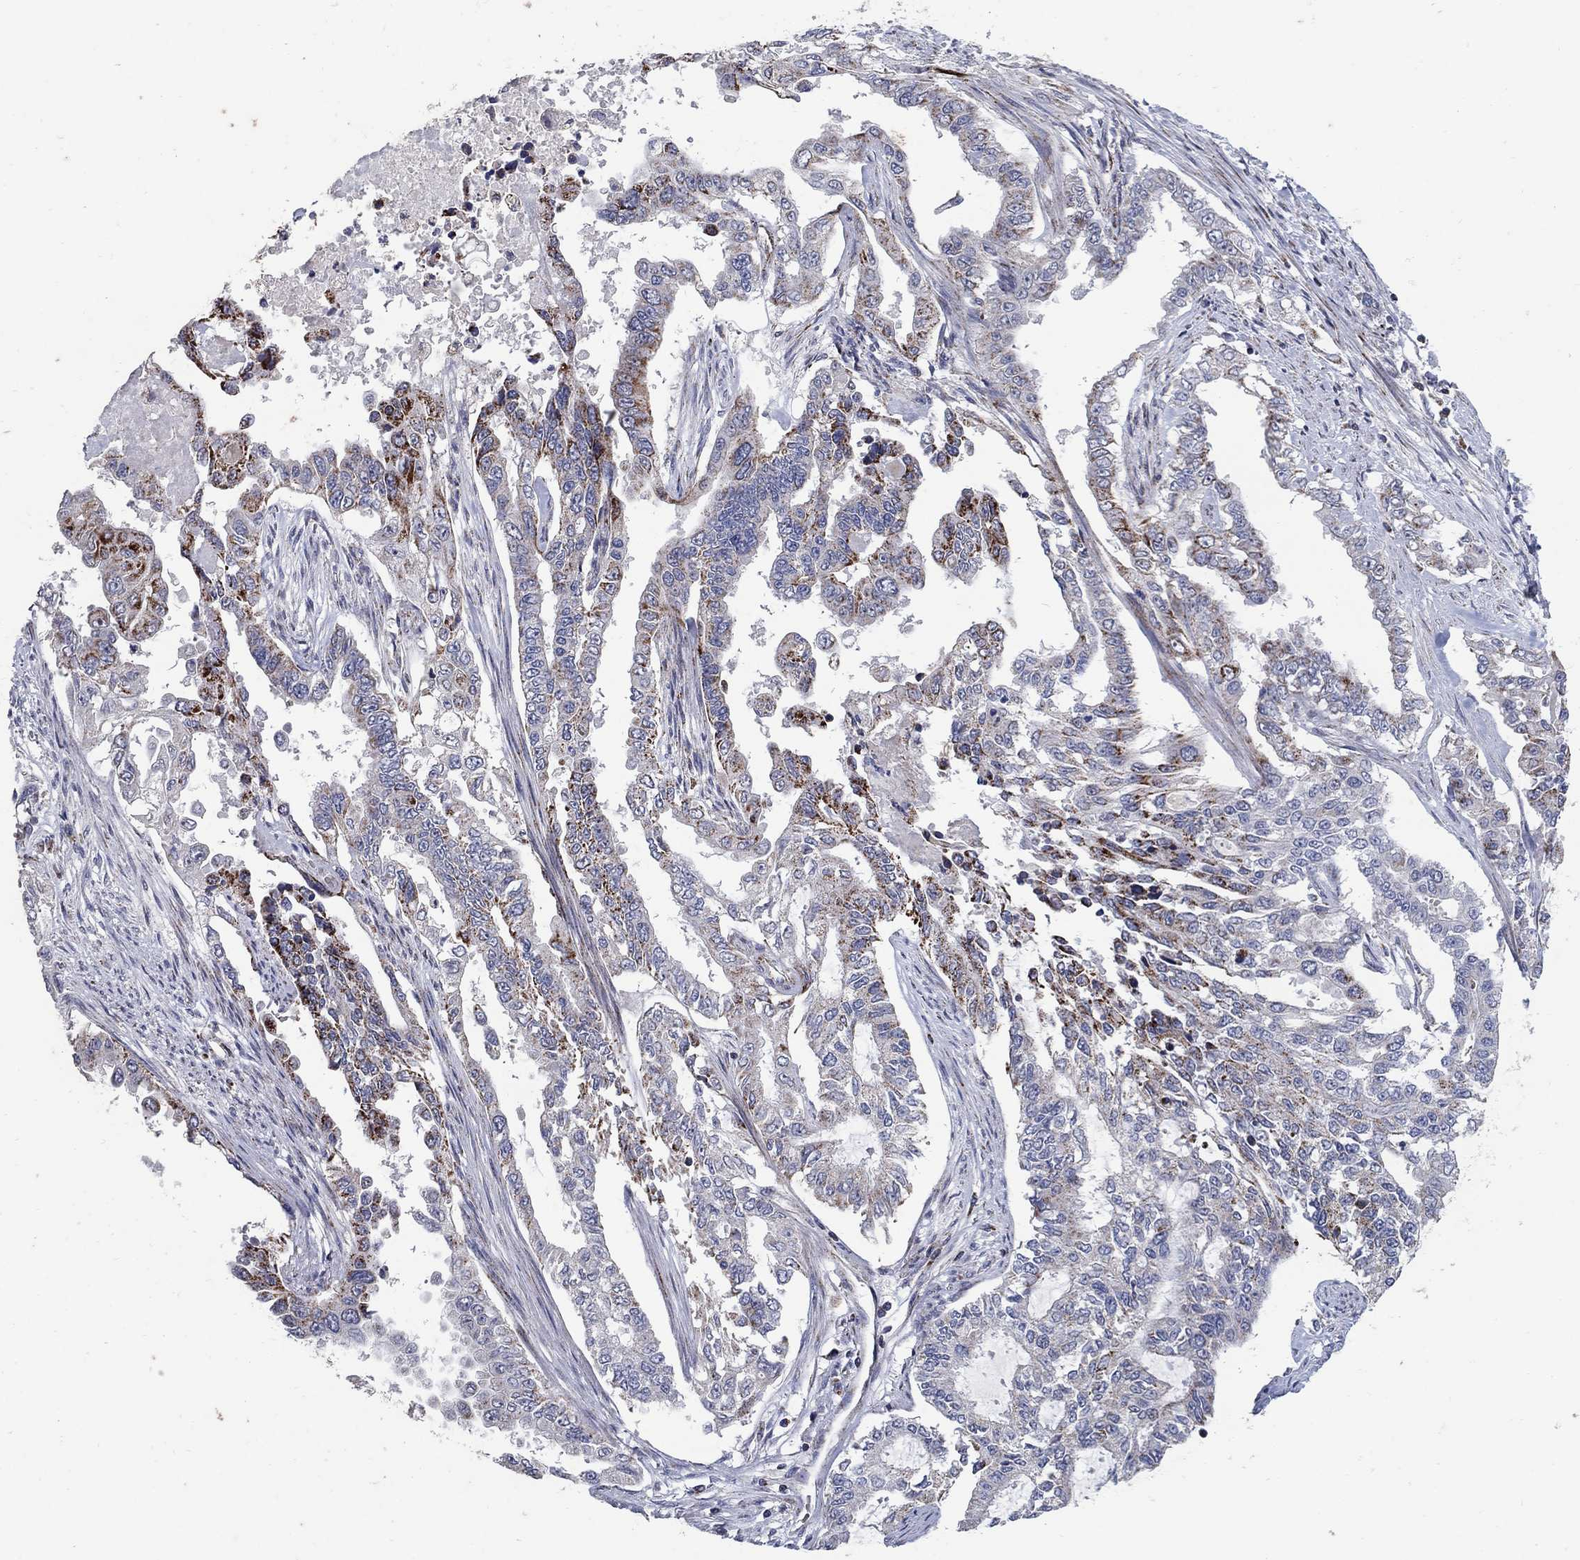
{"staining": {"intensity": "strong", "quantity": "25%-75%", "location": "cytoplasmic/membranous"}, "tissue": "endometrial cancer", "cell_type": "Tumor cells", "image_type": "cancer", "snomed": [{"axis": "morphology", "description": "Adenocarcinoma, NOS"}, {"axis": "topography", "description": "Uterus"}], "caption": "Endometrial cancer stained with IHC demonstrates strong cytoplasmic/membranous positivity in about 25%-75% of tumor cells.", "gene": "HMX2", "patient": {"sex": "female", "age": 59}}